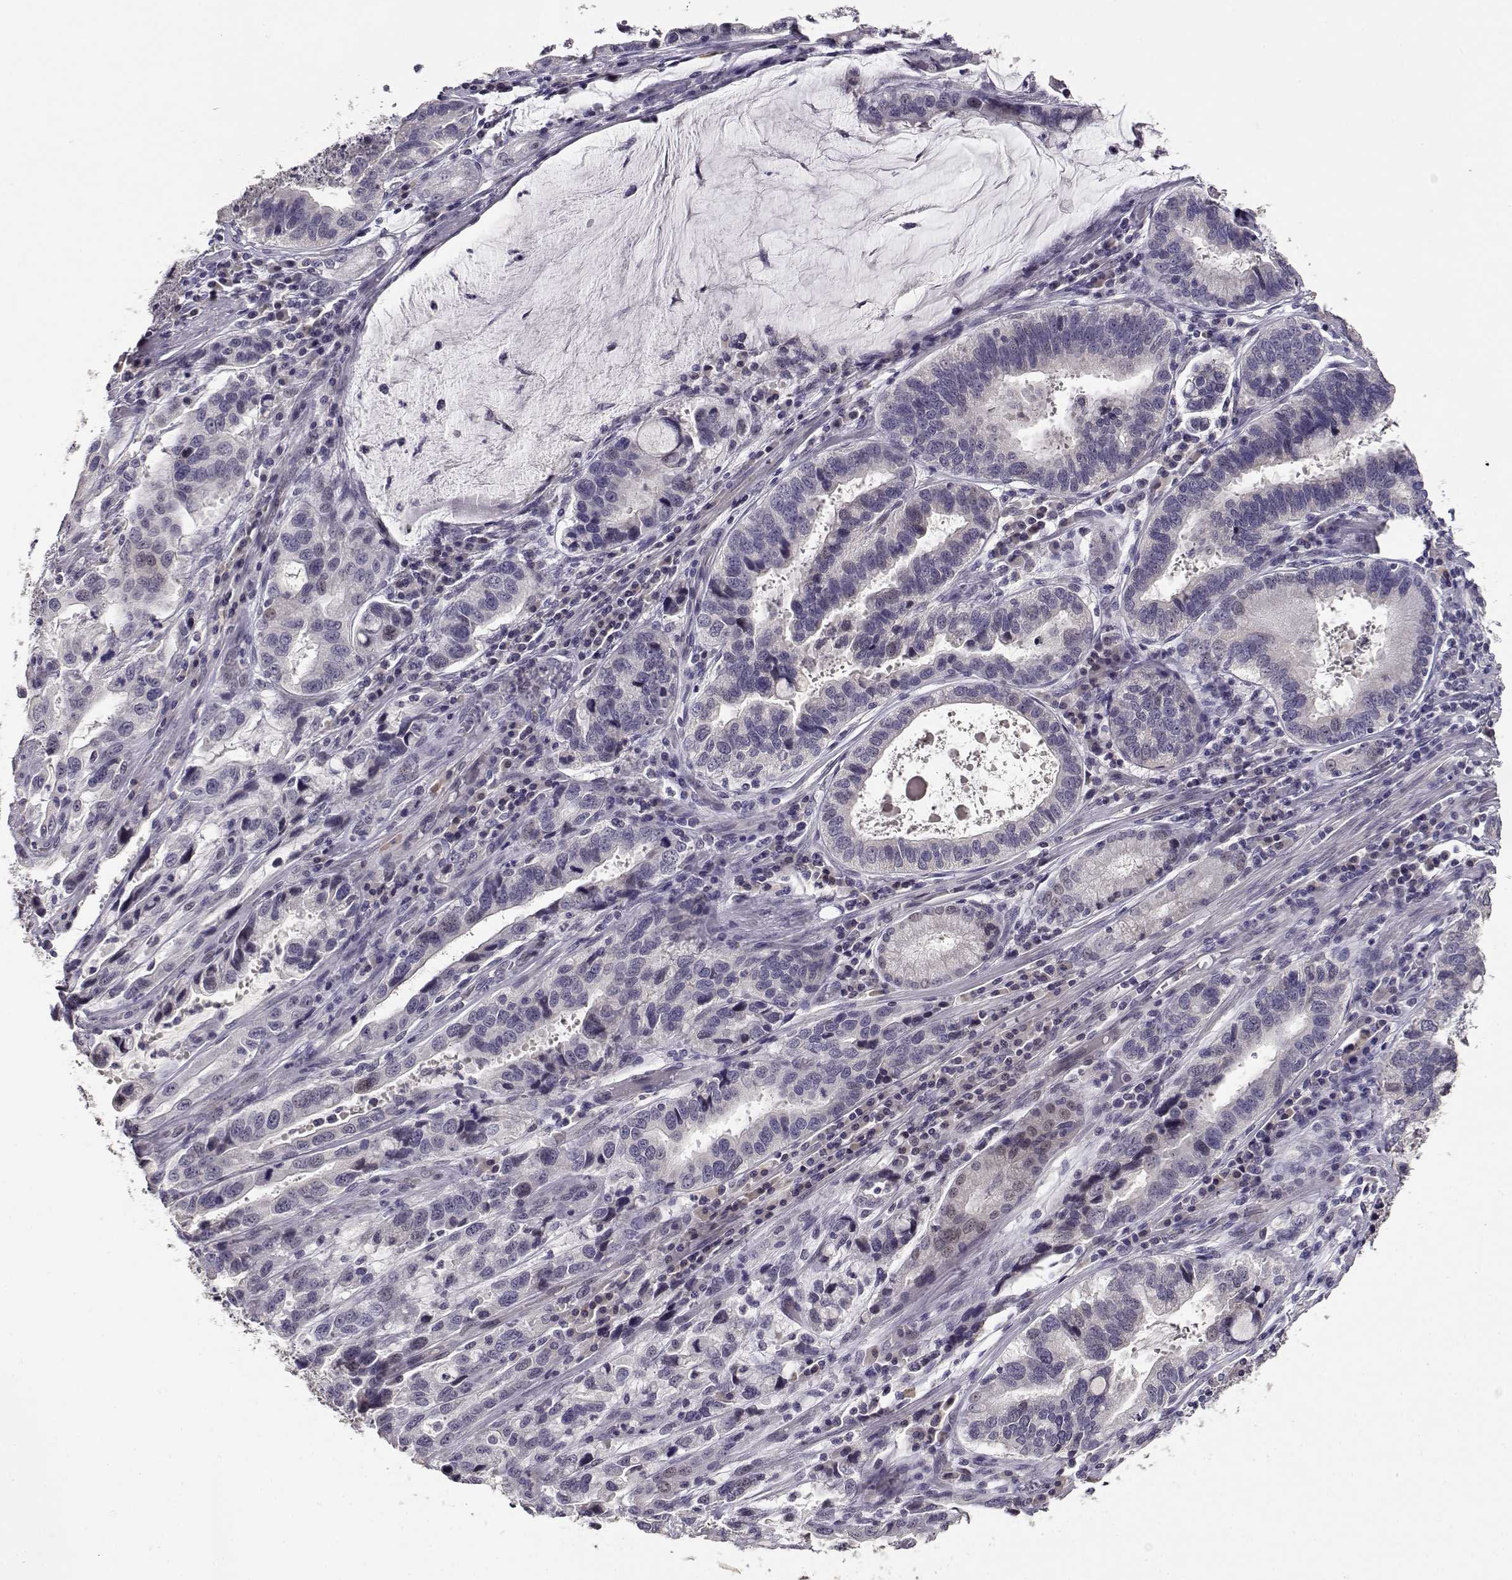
{"staining": {"intensity": "negative", "quantity": "none", "location": "none"}, "tissue": "stomach cancer", "cell_type": "Tumor cells", "image_type": "cancer", "snomed": [{"axis": "morphology", "description": "Adenocarcinoma, NOS"}, {"axis": "topography", "description": "Stomach, lower"}], "caption": "This is an IHC micrograph of stomach cancer (adenocarcinoma). There is no staining in tumor cells.", "gene": "RHOXF2", "patient": {"sex": "female", "age": 76}}